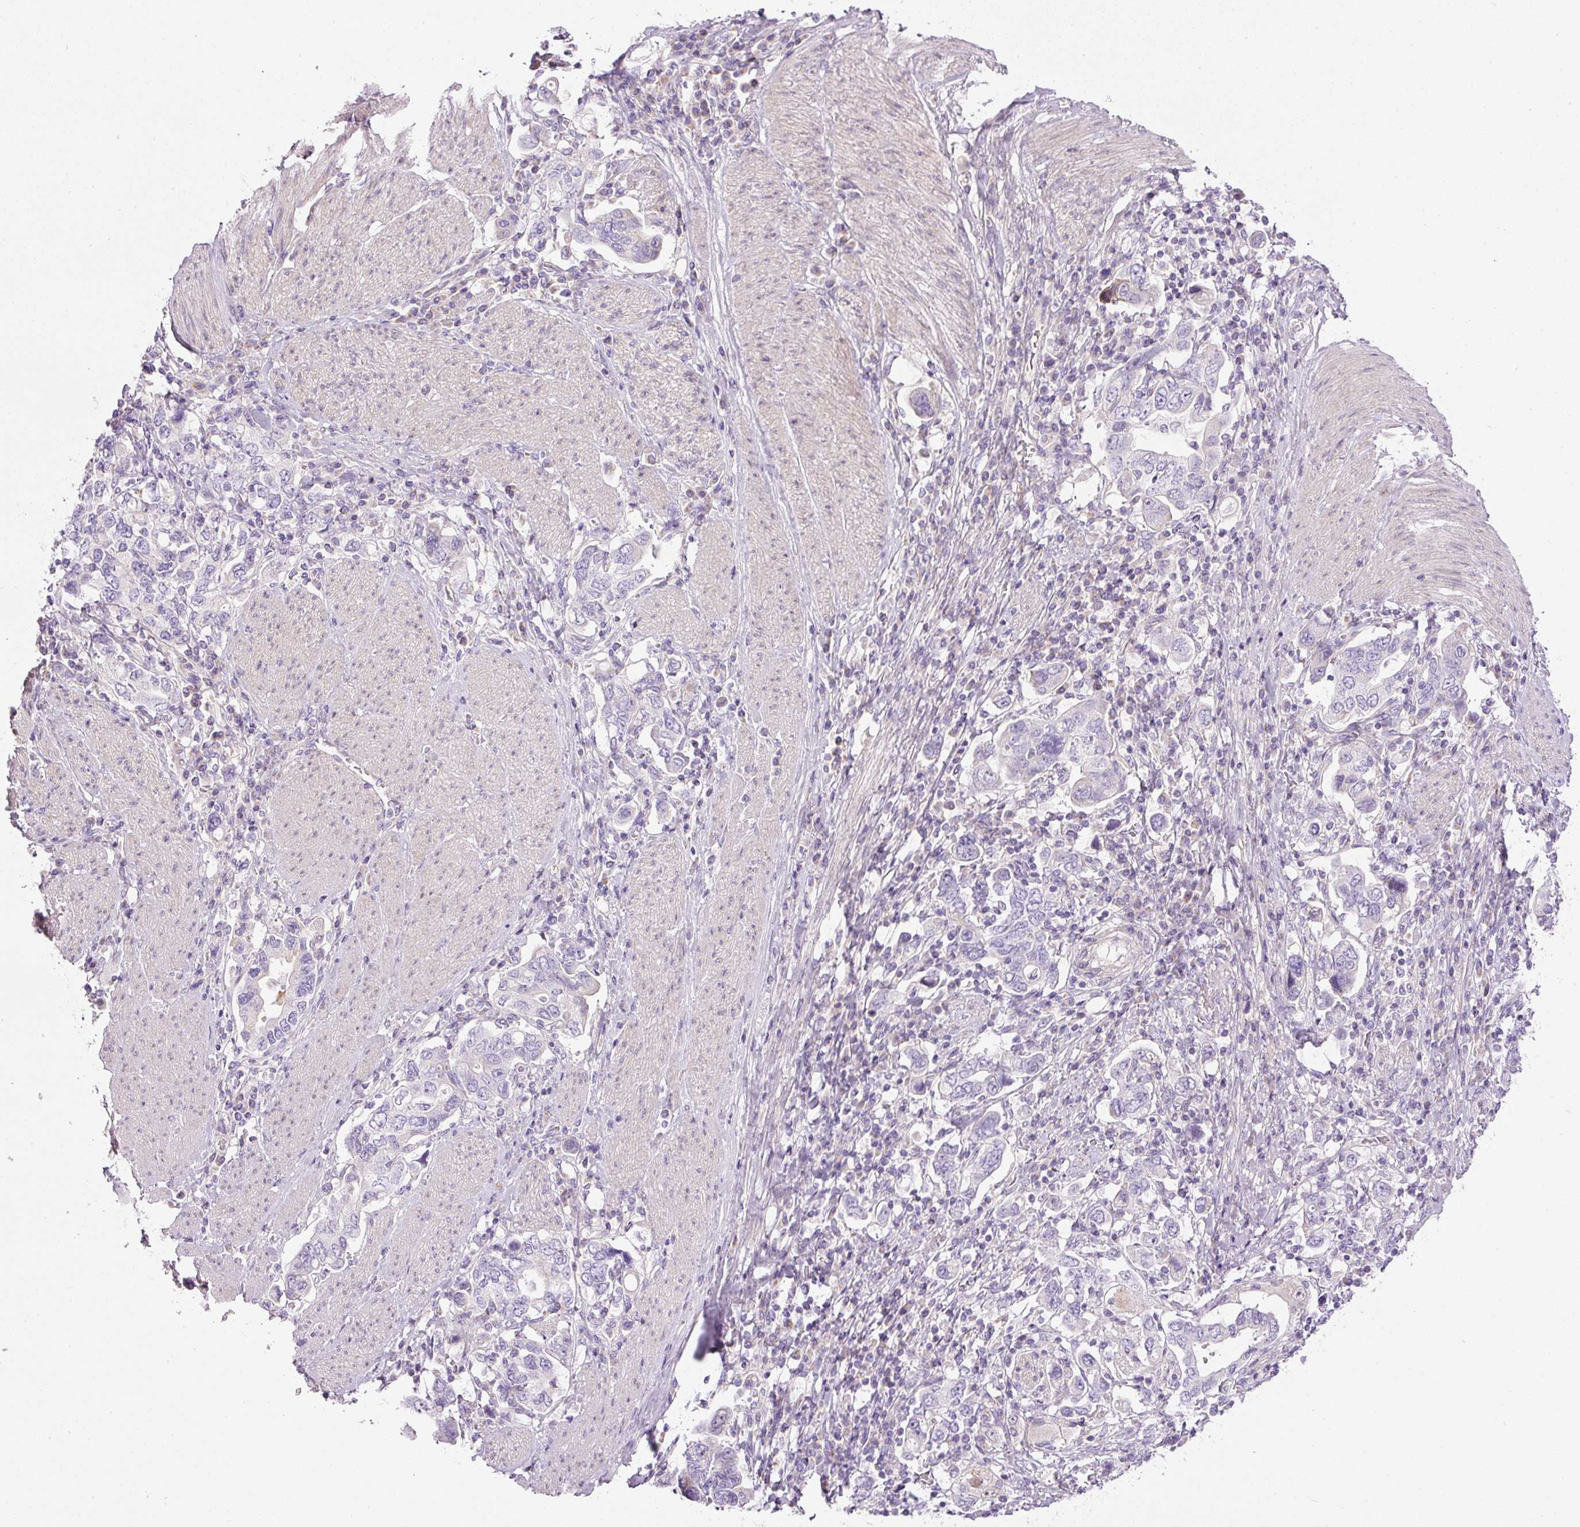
{"staining": {"intensity": "negative", "quantity": "none", "location": "none"}, "tissue": "stomach cancer", "cell_type": "Tumor cells", "image_type": "cancer", "snomed": [{"axis": "morphology", "description": "Adenocarcinoma, NOS"}, {"axis": "topography", "description": "Stomach, upper"}, {"axis": "topography", "description": "Stomach"}], "caption": "Stomach cancer was stained to show a protein in brown. There is no significant expression in tumor cells. Nuclei are stained in blue.", "gene": "KPNA5", "patient": {"sex": "male", "age": 62}}